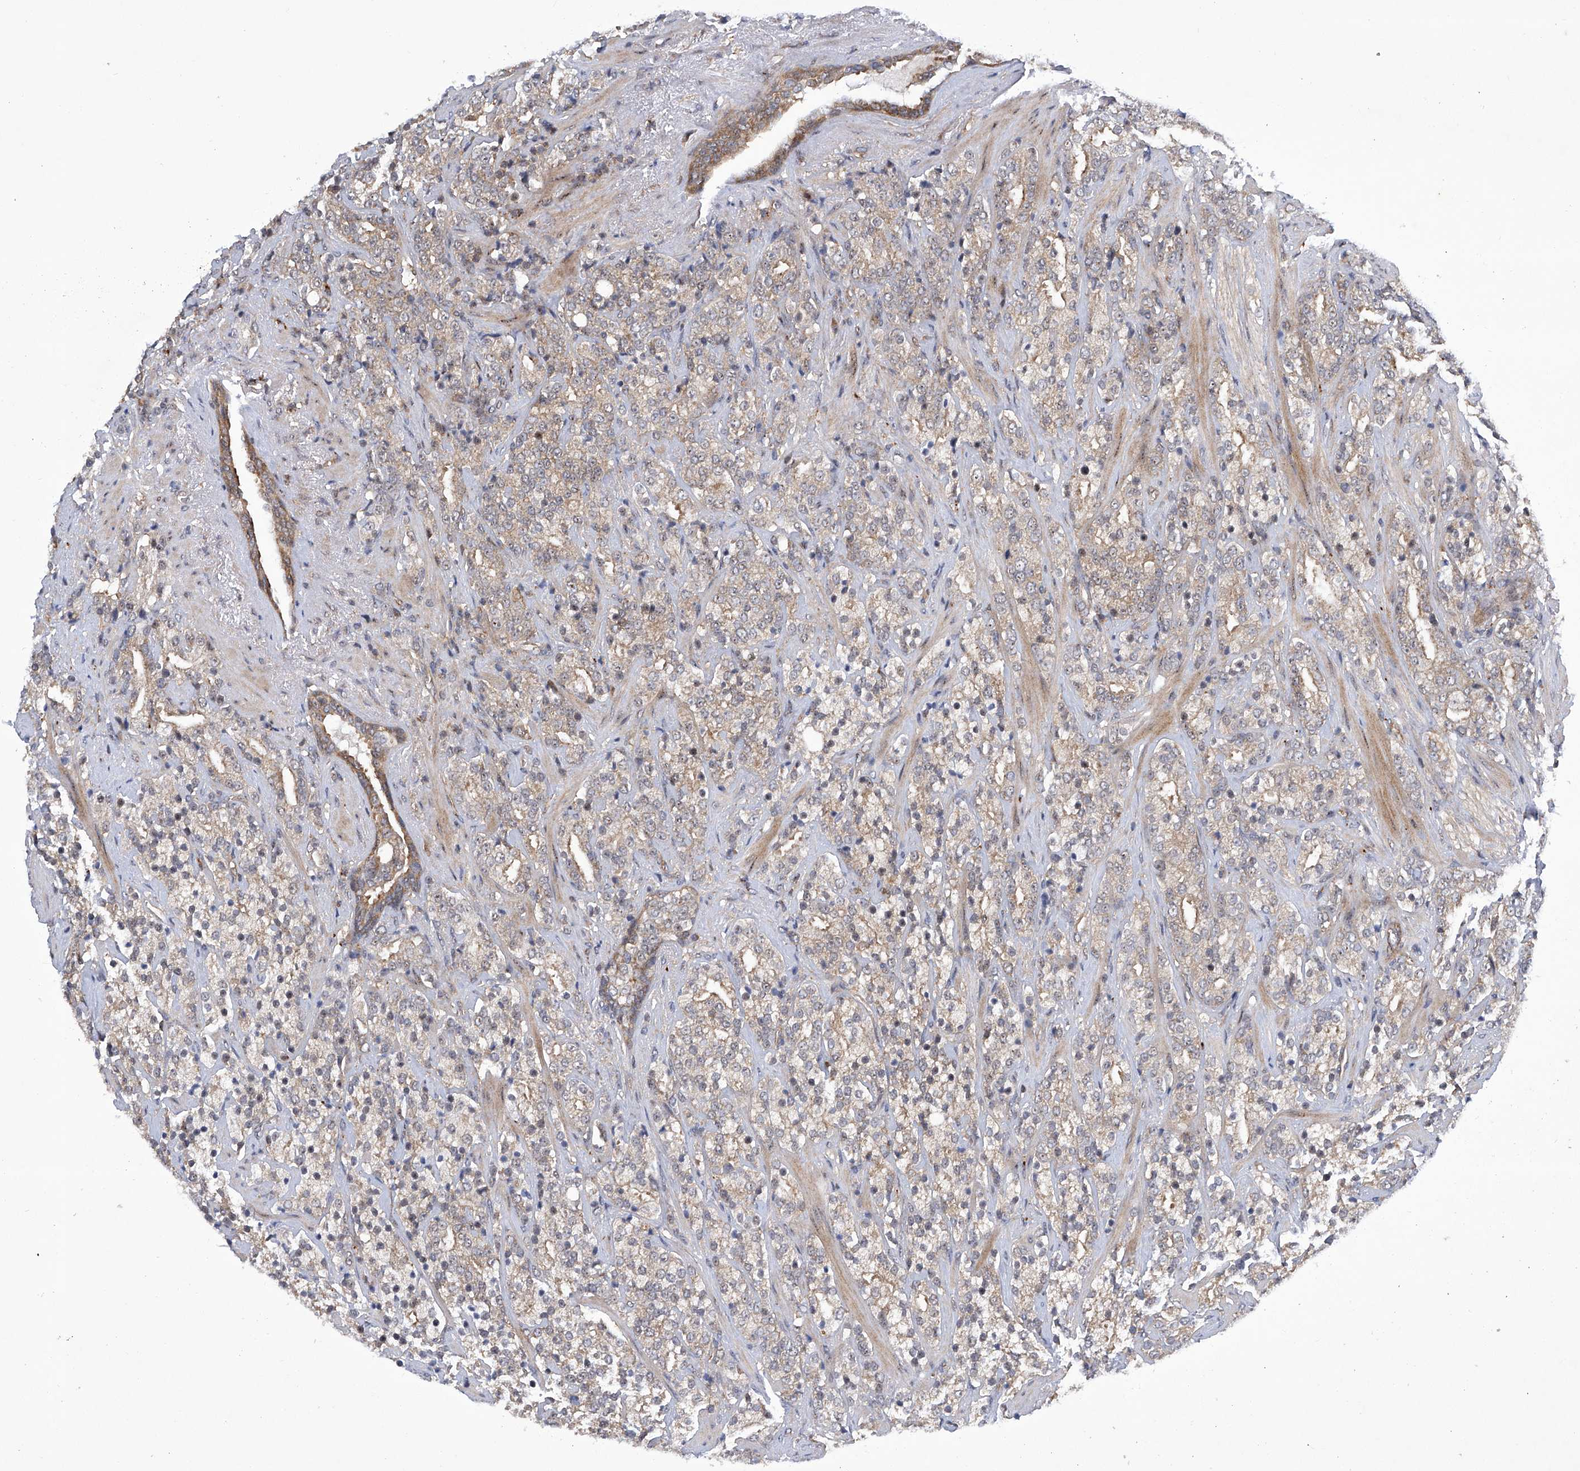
{"staining": {"intensity": "moderate", "quantity": "<25%", "location": "cytoplasmic/membranous"}, "tissue": "prostate cancer", "cell_type": "Tumor cells", "image_type": "cancer", "snomed": [{"axis": "morphology", "description": "Adenocarcinoma, High grade"}, {"axis": "topography", "description": "Prostate"}], "caption": "Immunohistochemistry (IHC) (DAB (3,3'-diaminobenzidine)) staining of adenocarcinoma (high-grade) (prostate) displays moderate cytoplasmic/membranous protein expression in approximately <25% of tumor cells.", "gene": "CISH", "patient": {"sex": "male", "age": 71}}